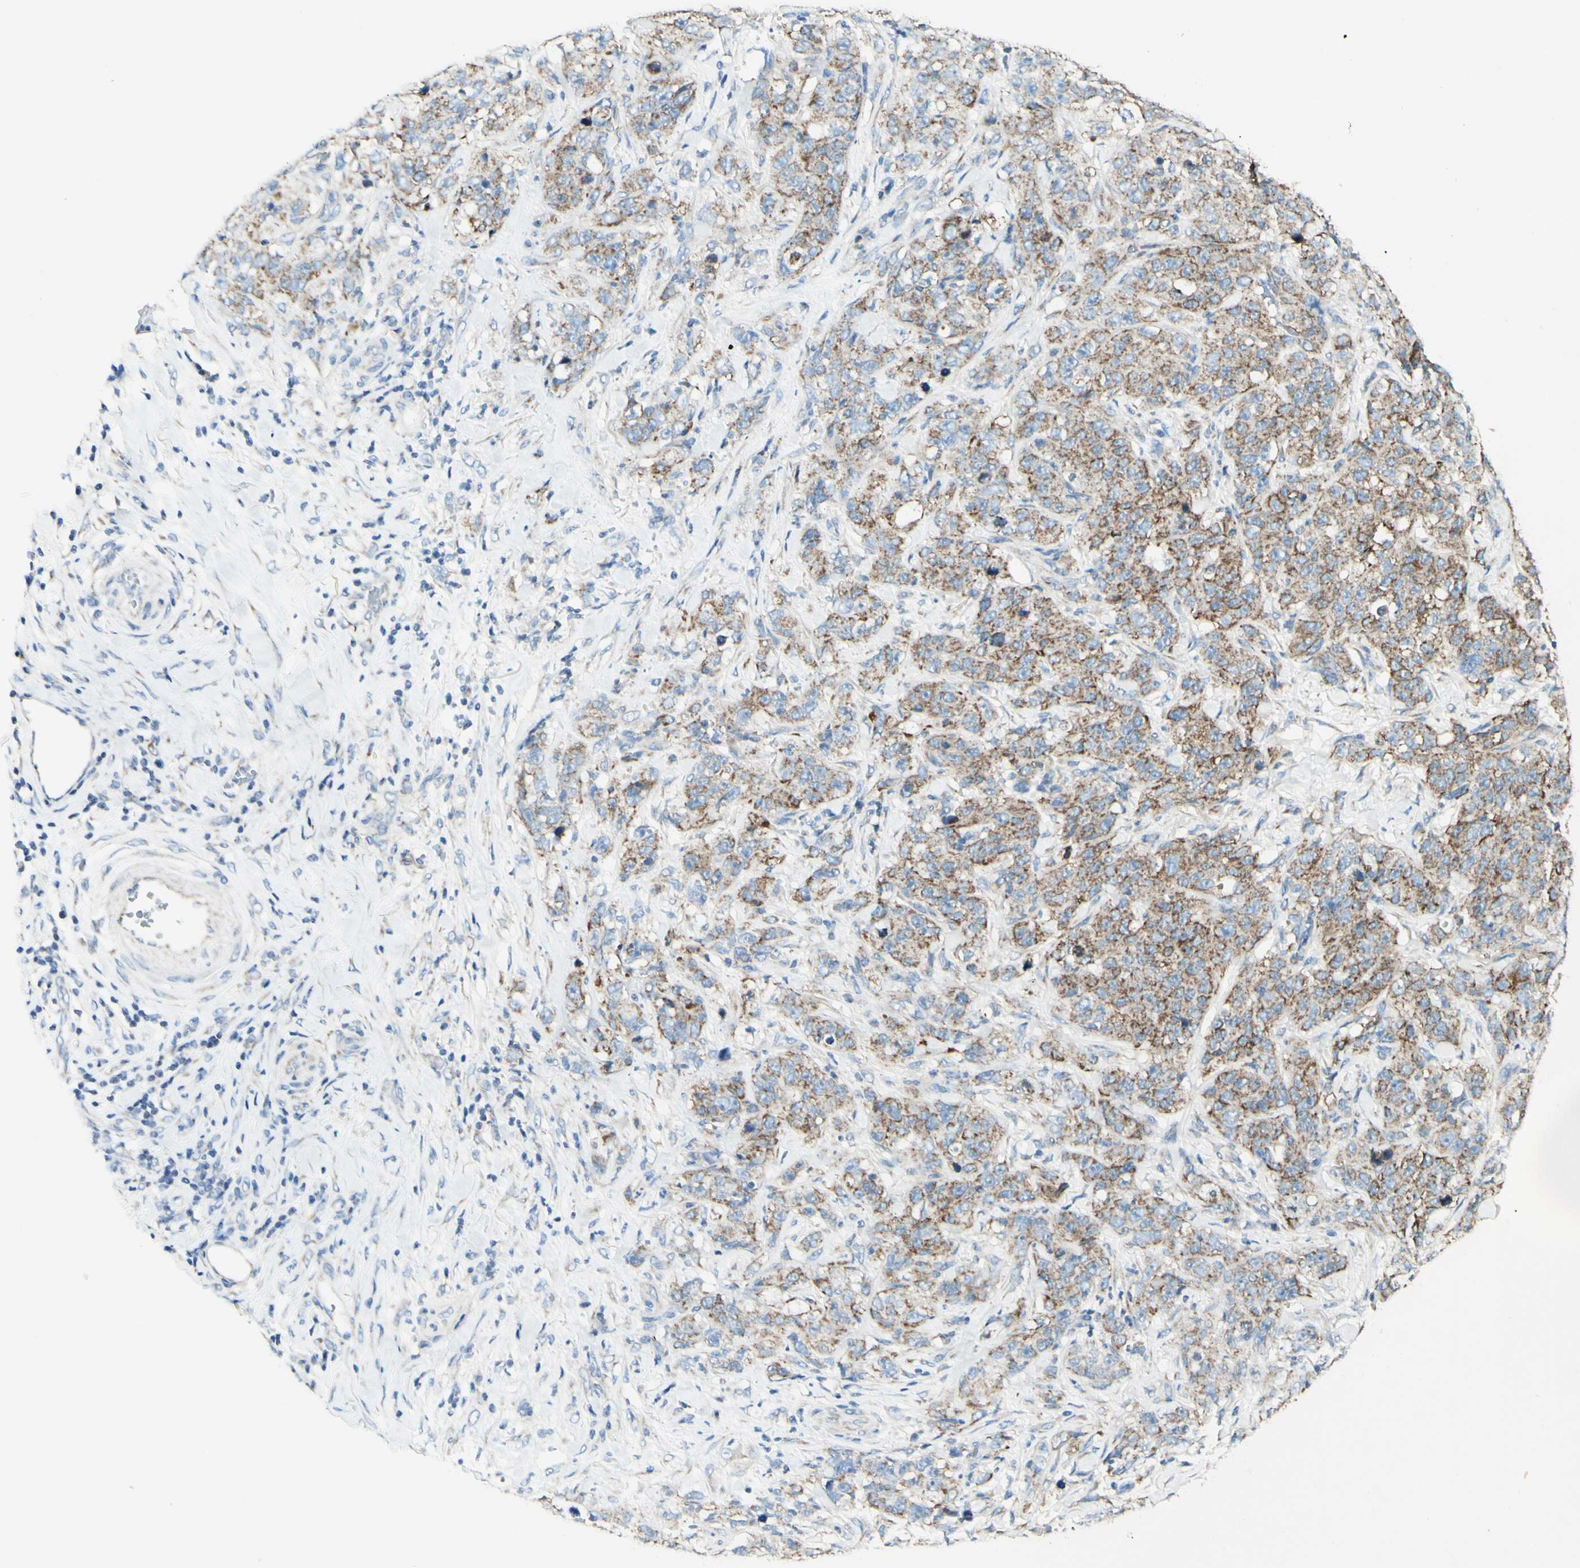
{"staining": {"intensity": "moderate", "quantity": ">75%", "location": "cytoplasmic/membranous"}, "tissue": "stomach cancer", "cell_type": "Tumor cells", "image_type": "cancer", "snomed": [{"axis": "morphology", "description": "Adenocarcinoma, NOS"}, {"axis": "topography", "description": "Stomach"}], "caption": "A high-resolution histopathology image shows IHC staining of adenocarcinoma (stomach), which demonstrates moderate cytoplasmic/membranous positivity in about >75% of tumor cells.", "gene": "ARMC10", "patient": {"sex": "male", "age": 48}}